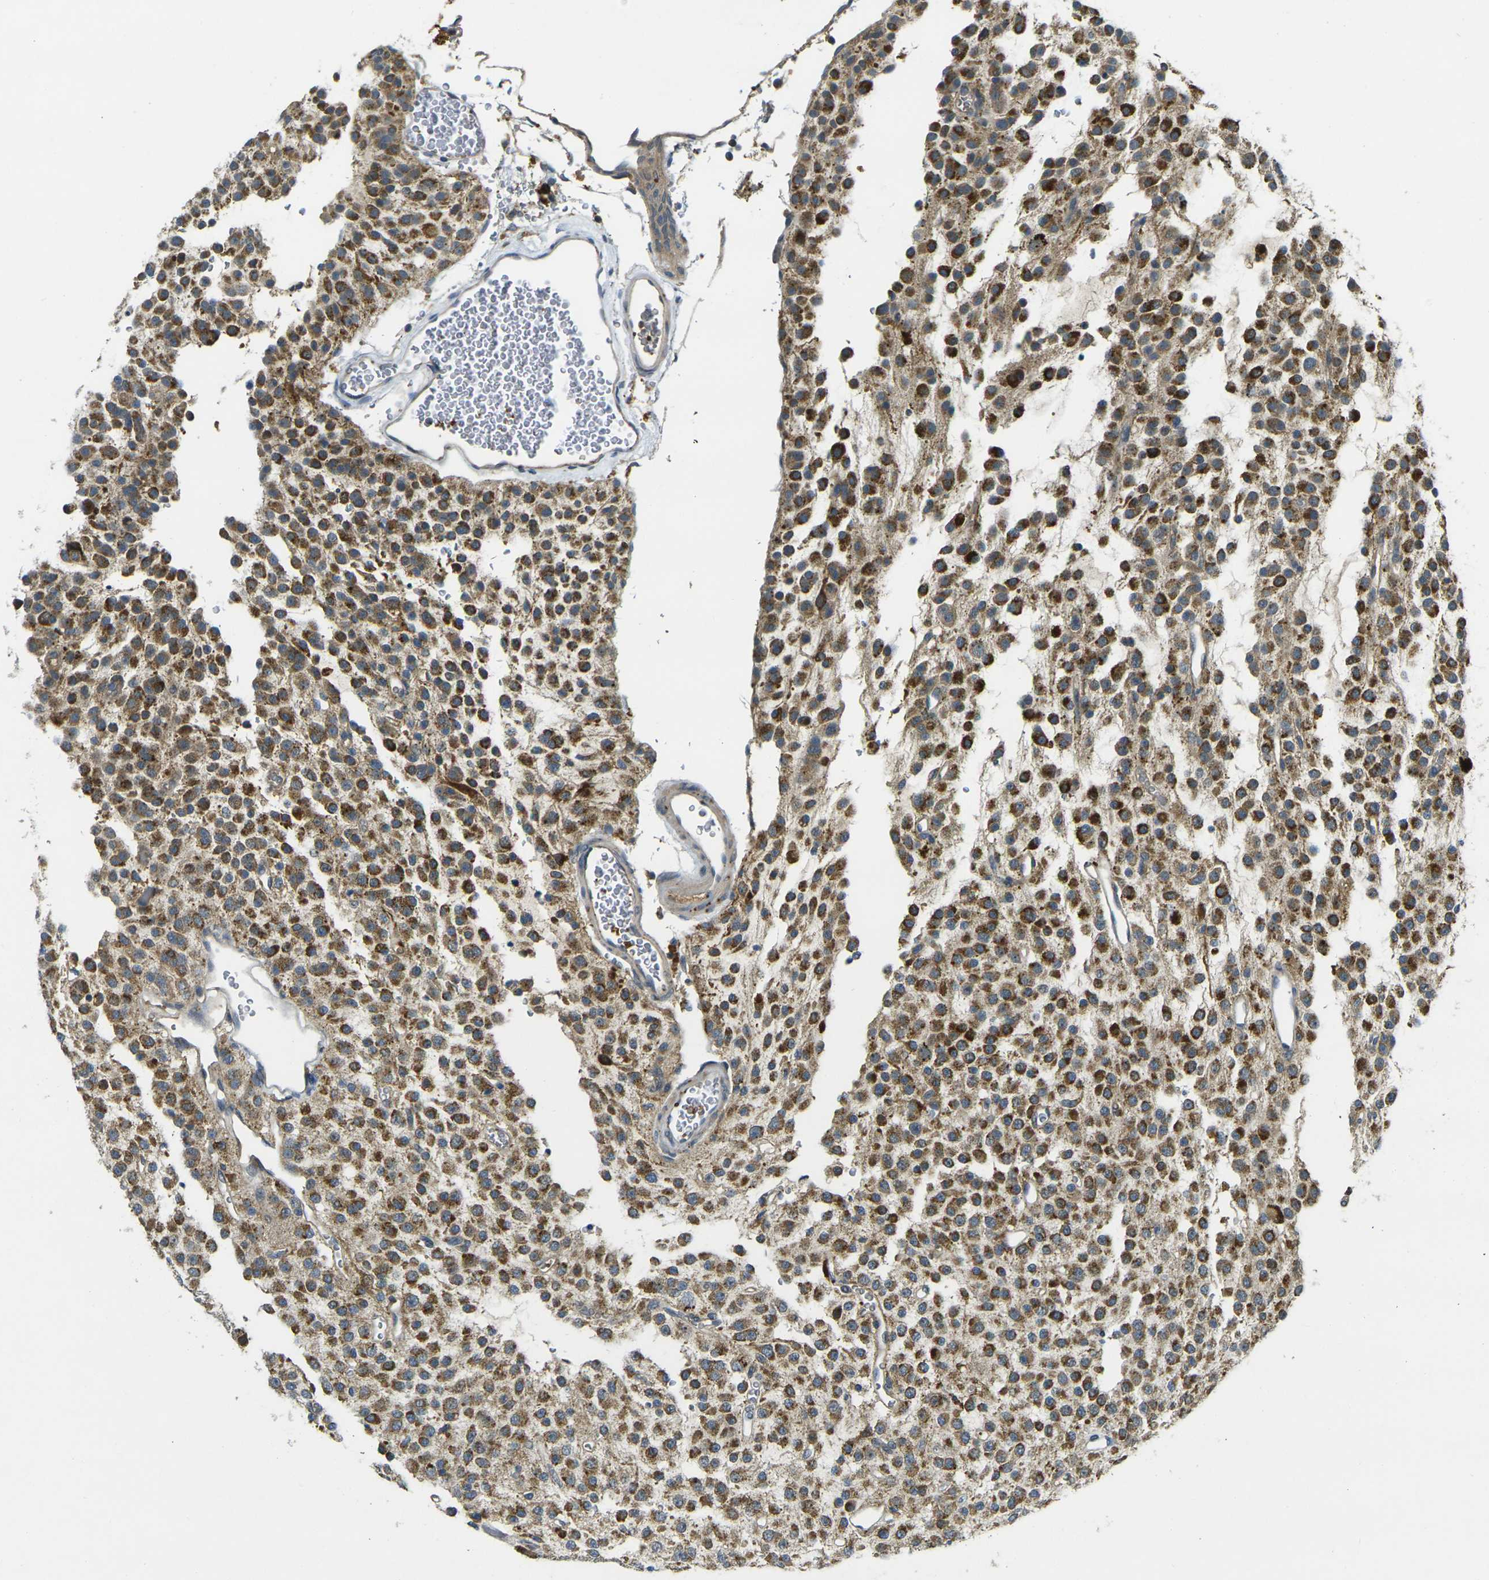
{"staining": {"intensity": "moderate", "quantity": ">75%", "location": "cytoplasmic/membranous"}, "tissue": "glioma", "cell_type": "Tumor cells", "image_type": "cancer", "snomed": [{"axis": "morphology", "description": "Glioma, malignant, Low grade"}, {"axis": "topography", "description": "Brain"}], "caption": "Glioma tissue exhibits moderate cytoplasmic/membranous expression in about >75% of tumor cells", "gene": "PIGL", "patient": {"sex": "male", "age": 38}}